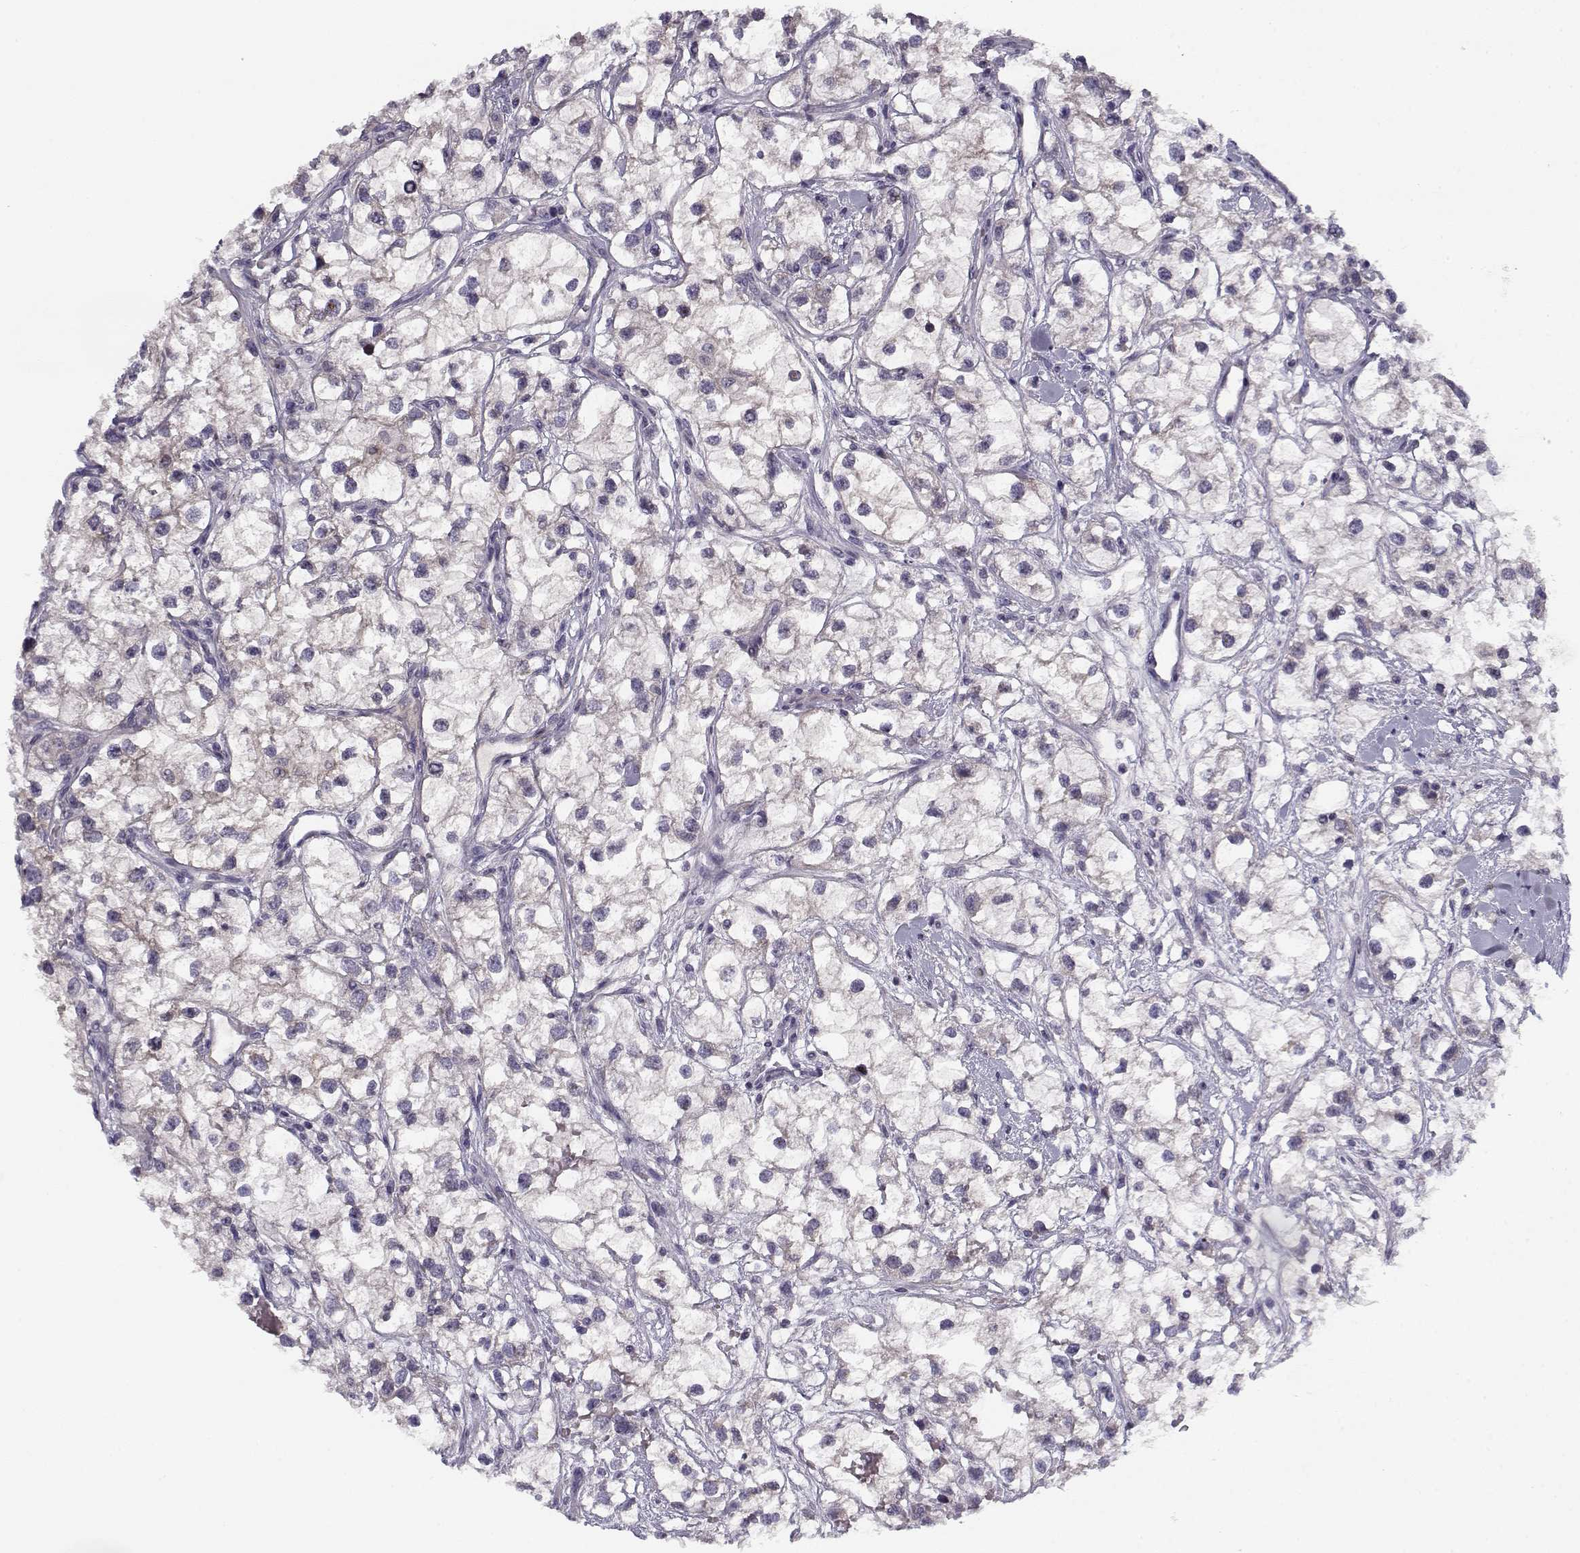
{"staining": {"intensity": "negative", "quantity": "none", "location": "none"}, "tissue": "renal cancer", "cell_type": "Tumor cells", "image_type": "cancer", "snomed": [{"axis": "morphology", "description": "Adenocarcinoma, NOS"}, {"axis": "topography", "description": "Kidney"}], "caption": "Renal cancer was stained to show a protein in brown. There is no significant positivity in tumor cells.", "gene": "DDX25", "patient": {"sex": "male", "age": 59}}